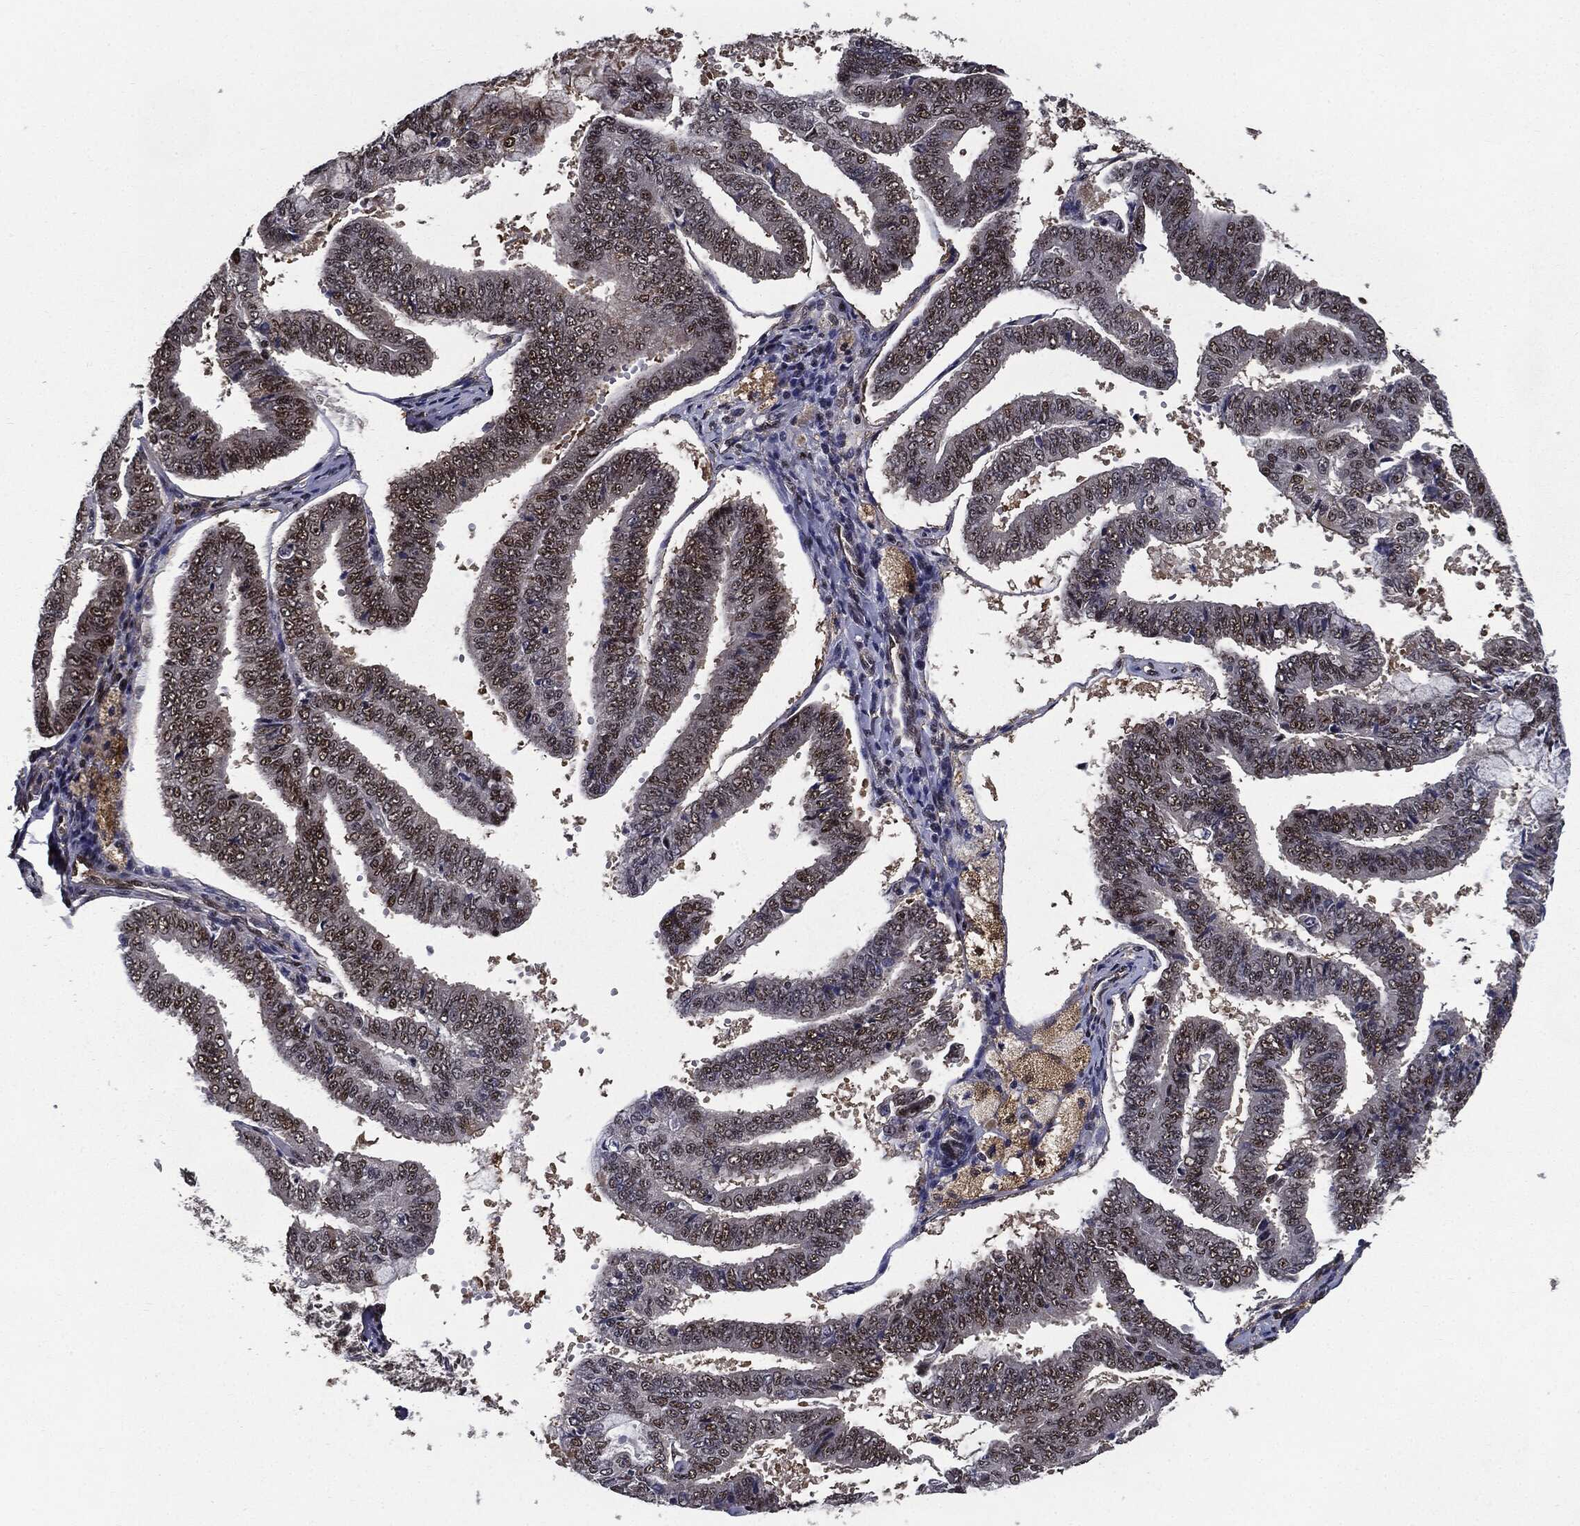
{"staining": {"intensity": "moderate", "quantity": ">75%", "location": "nuclear"}, "tissue": "endometrial cancer", "cell_type": "Tumor cells", "image_type": "cancer", "snomed": [{"axis": "morphology", "description": "Adenocarcinoma, NOS"}, {"axis": "topography", "description": "Endometrium"}], "caption": "There is medium levels of moderate nuclear staining in tumor cells of endometrial adenocarcinoma, as demonstrated by immunohistochemical staining (brown color).", "gene": "JUN", "patient": {"sex": "female", "age": 63}}